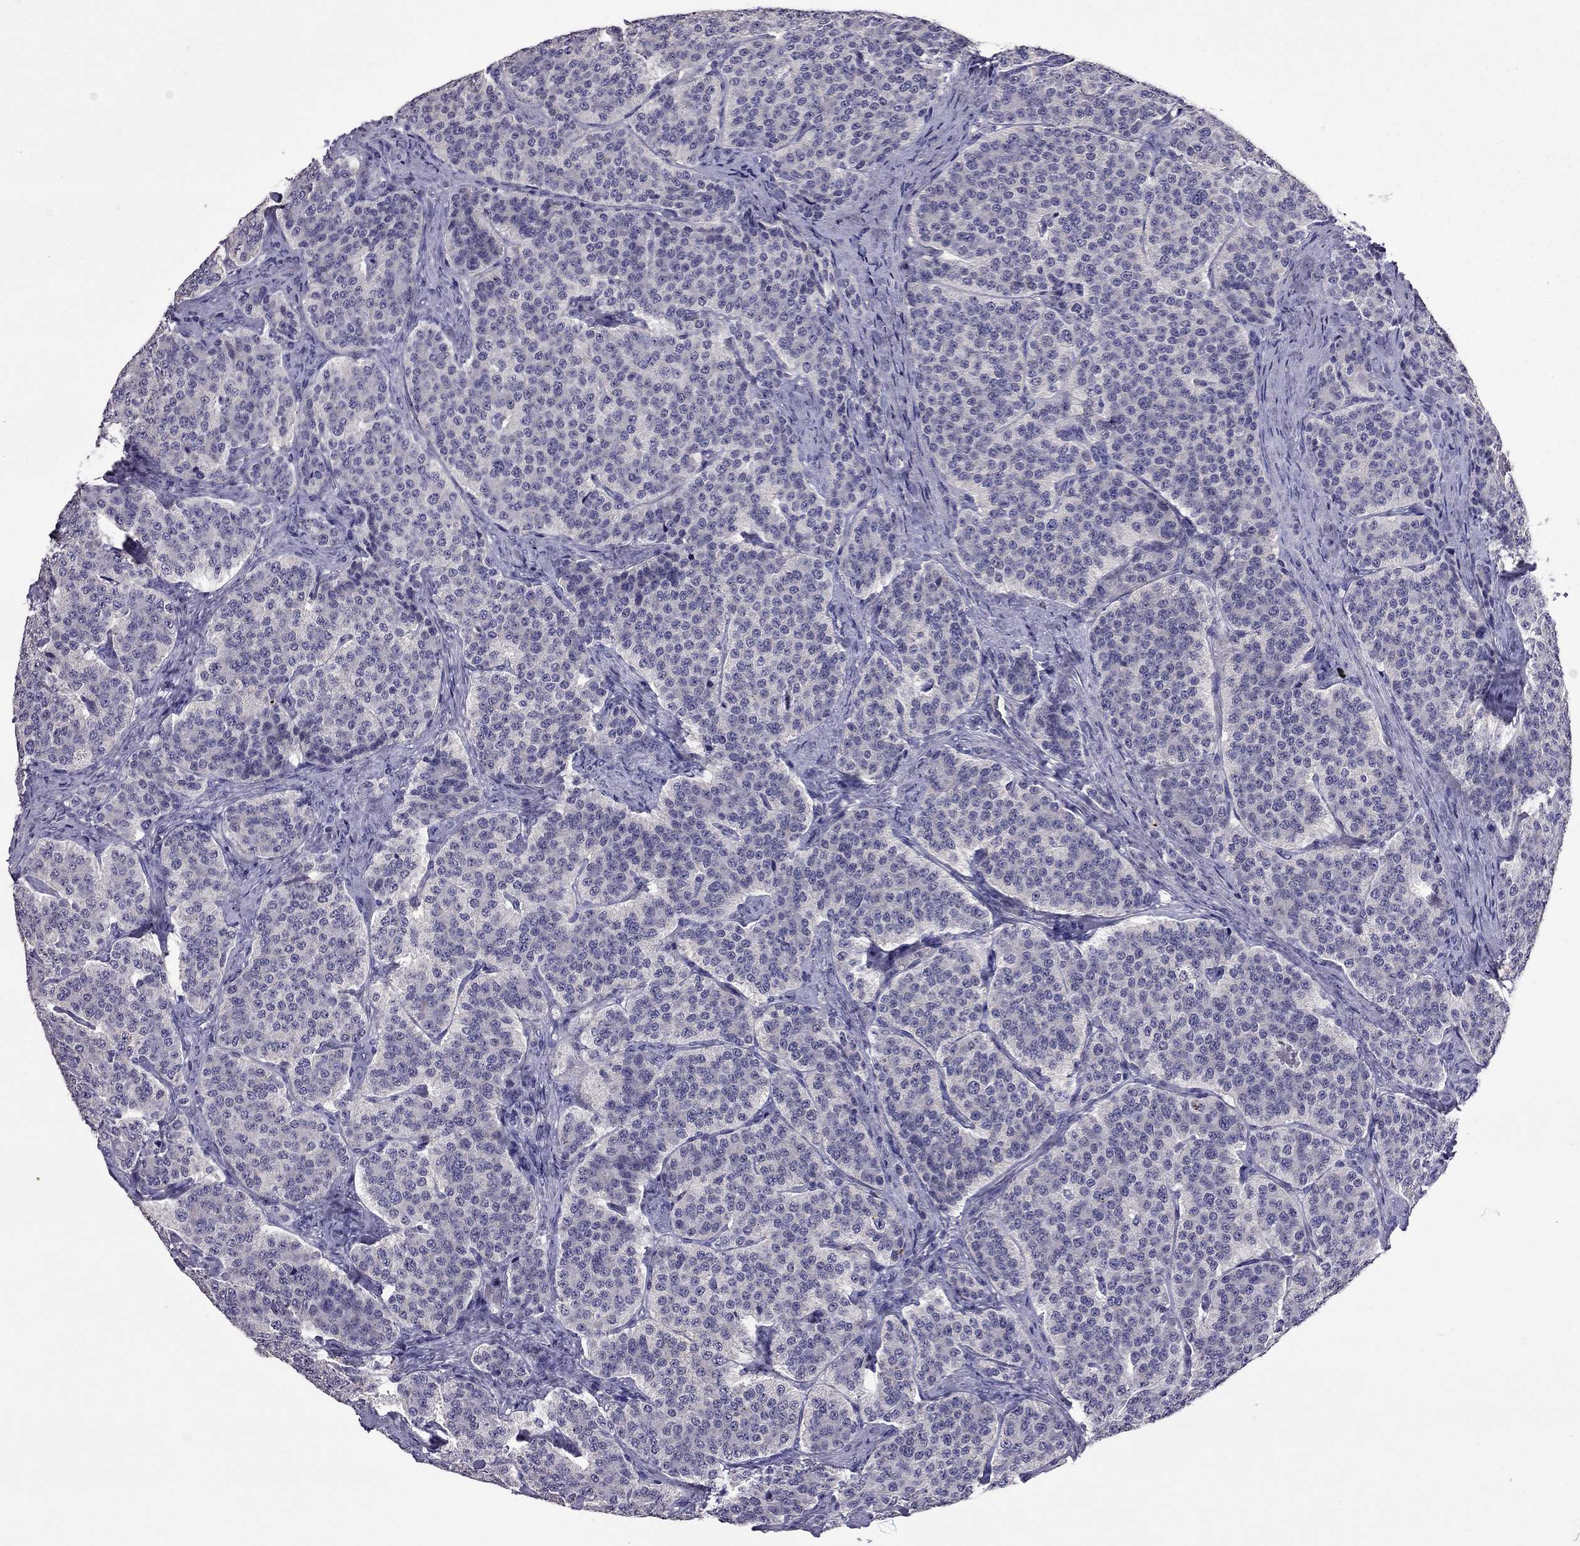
{"staining": {"intensity": "negative", "quantity": "none", "location": "none"}, "tissue": "carcinoid", "cell_type": "Tumor cells", "image_type": "cancer", "snomed": [{"axis": "morphology", "description": "Carcinoid, malignant, NOS"}, {"axis": "topography", "description": "Small intestine"}], "caption": "An immunohistochemistry (IHC) histopathology image of carcinoid is shown. There is no staining in tumor cells of carcinoid.", "gene": "AQP9", "patient": {"sex": "female", "age": 58}}